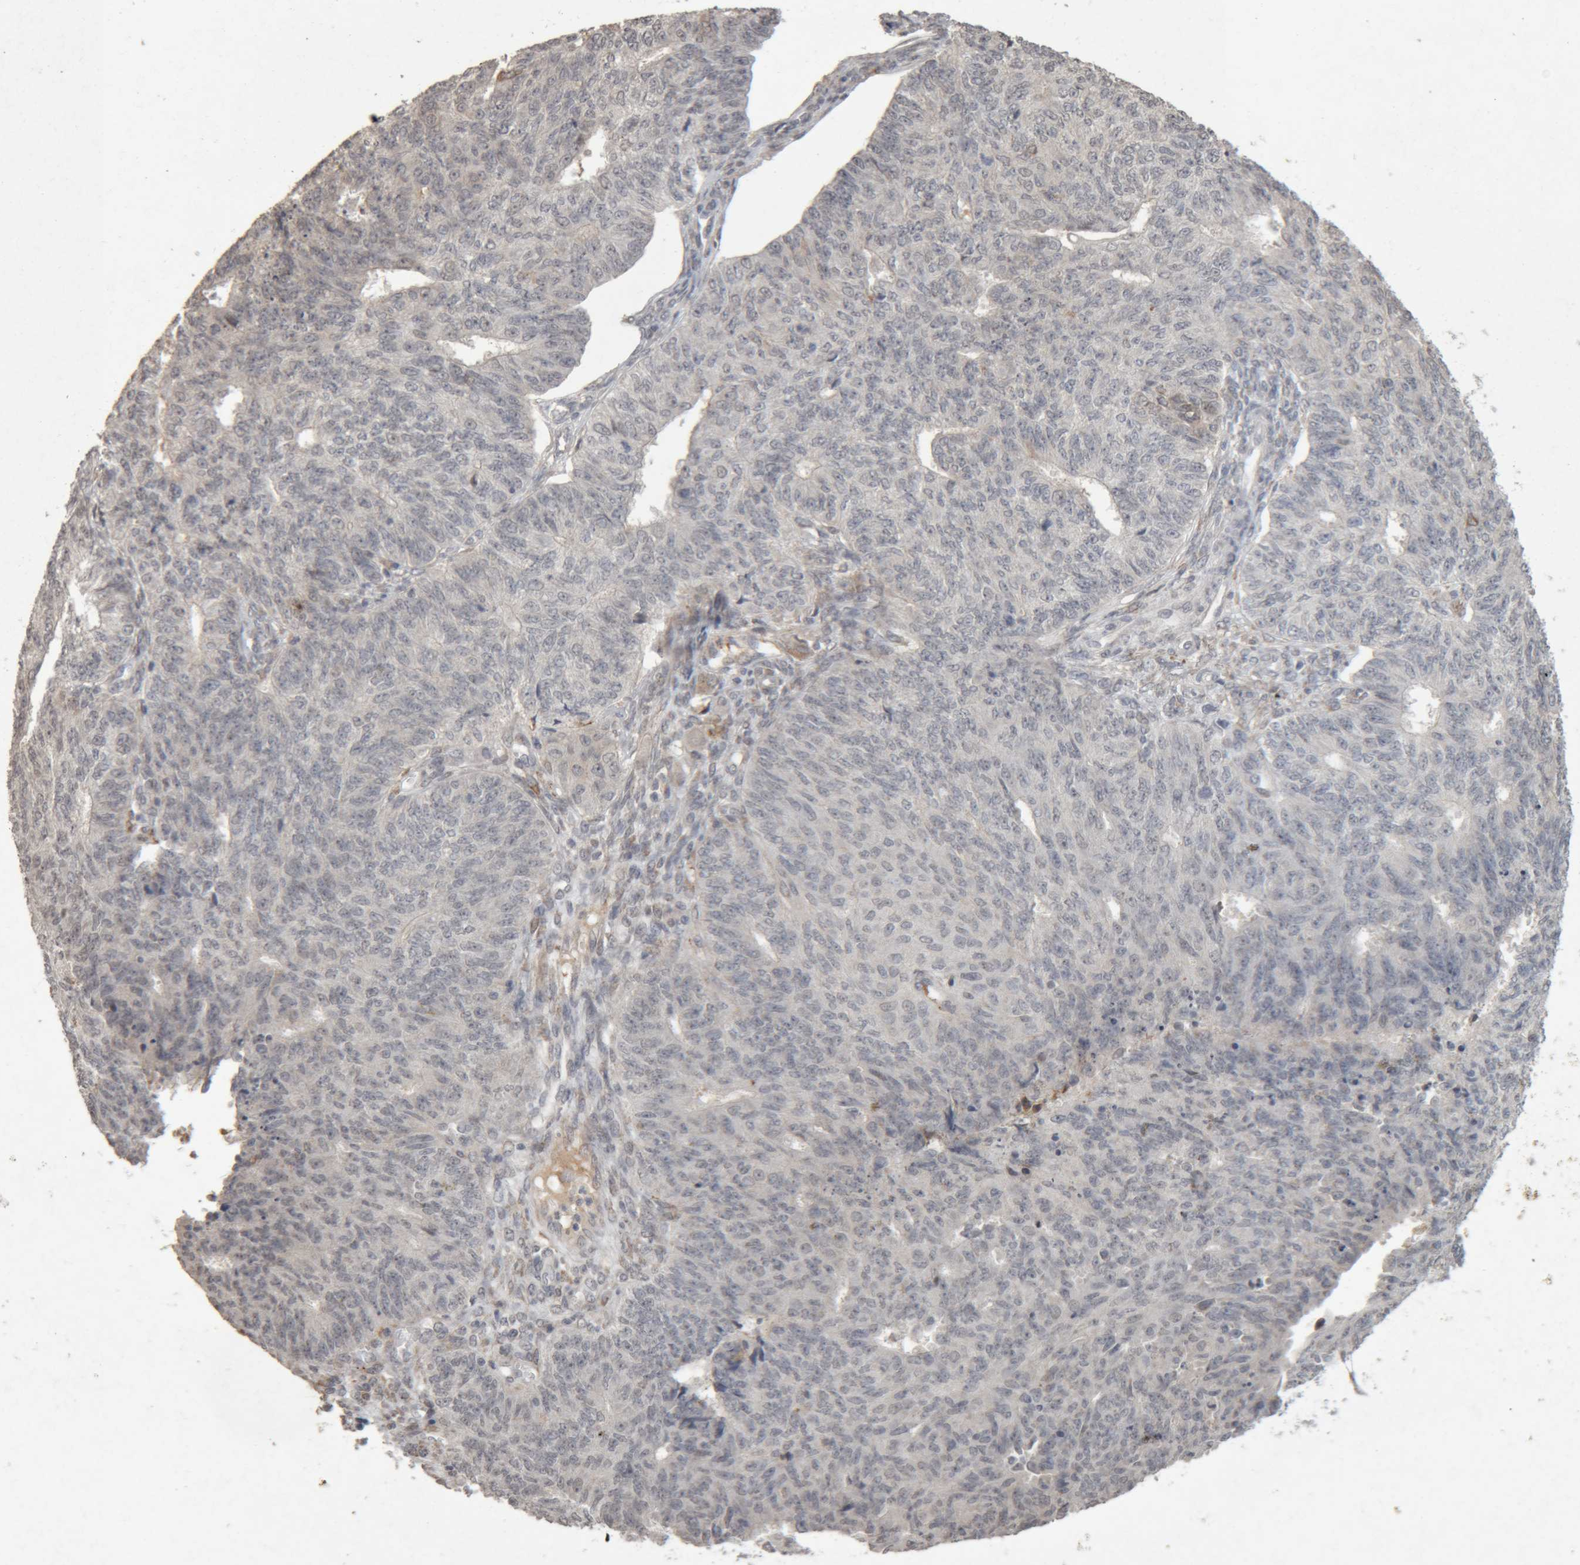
{"staining": {"intensity": "negative", "quantity": "none", "location": "none"}, "tissue": "endometrial cancer", "cell_type": "Tumor cells", "image_type": "cancer", "snomed": [{"axis": "morphology", "description": "Adenocarcinoma, NOS"}, {"axis": "topography", "description": "Endometrium"}], "caption": "Immunohistochemistry micrograph of human adenocarcinoma (endometrial) stained for a protein (brown), which reveals no positivity in tumor cells.", "gene": "MEP1A", "patient": {"sex": "female", "age": 32}}